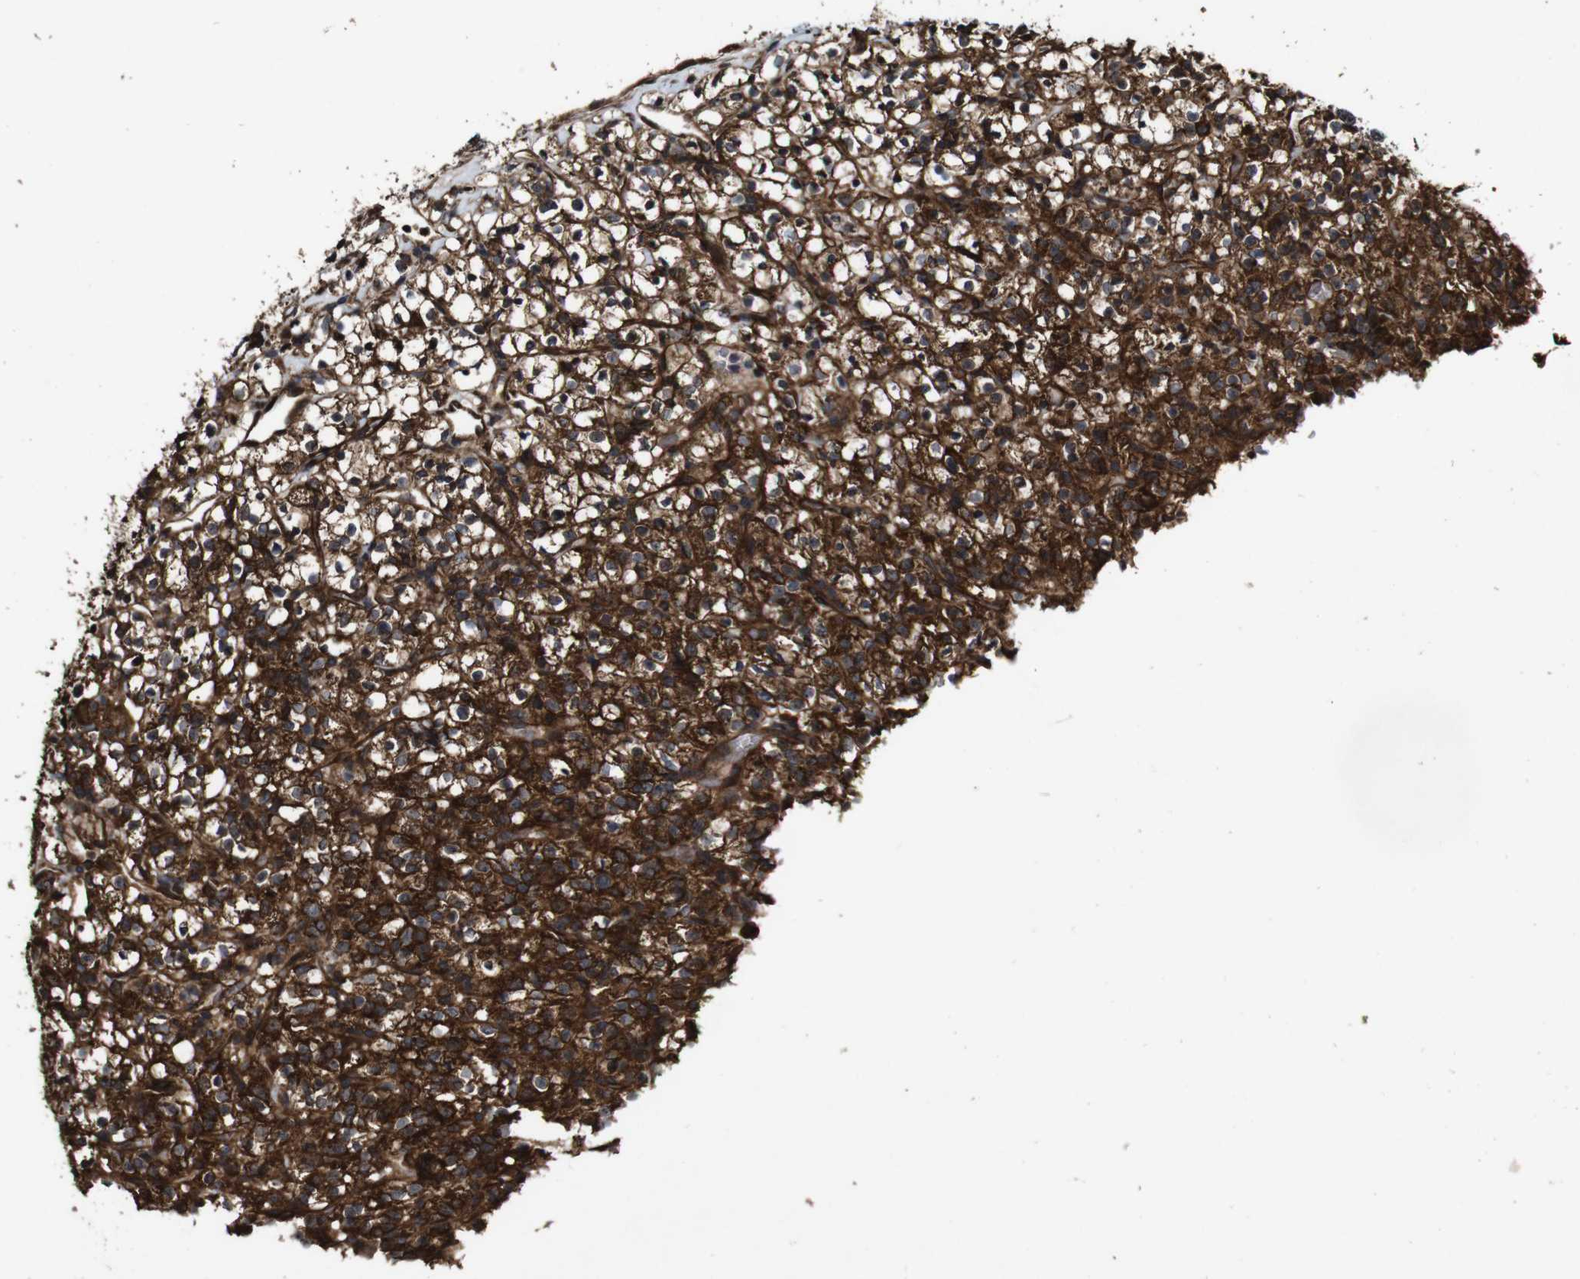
{"staining": {"intensity": "strong", "quantity": ">75%", "location": "cytoplasmic/membranous"}, "tissue": "renal cancer", "cell_type": "Tumor cells", "image_type": "cancer", "snomed": [{"axis": "morphology", "description": "Normal tissue, NOS"}, {"axis": "morphology", "description": "Adenocarcinoma, NOS"}, {"axis": "topography", "description": "Kidney"}], "caption": "About >75% of tumor cells in renal adenocarcinoma reveal strong cytoplasmic/membranous protein staining as visualized by brown immunohistochemical staining.", "gene": "BTN3A3", "patient": {"sex": "female", "age": 72}}